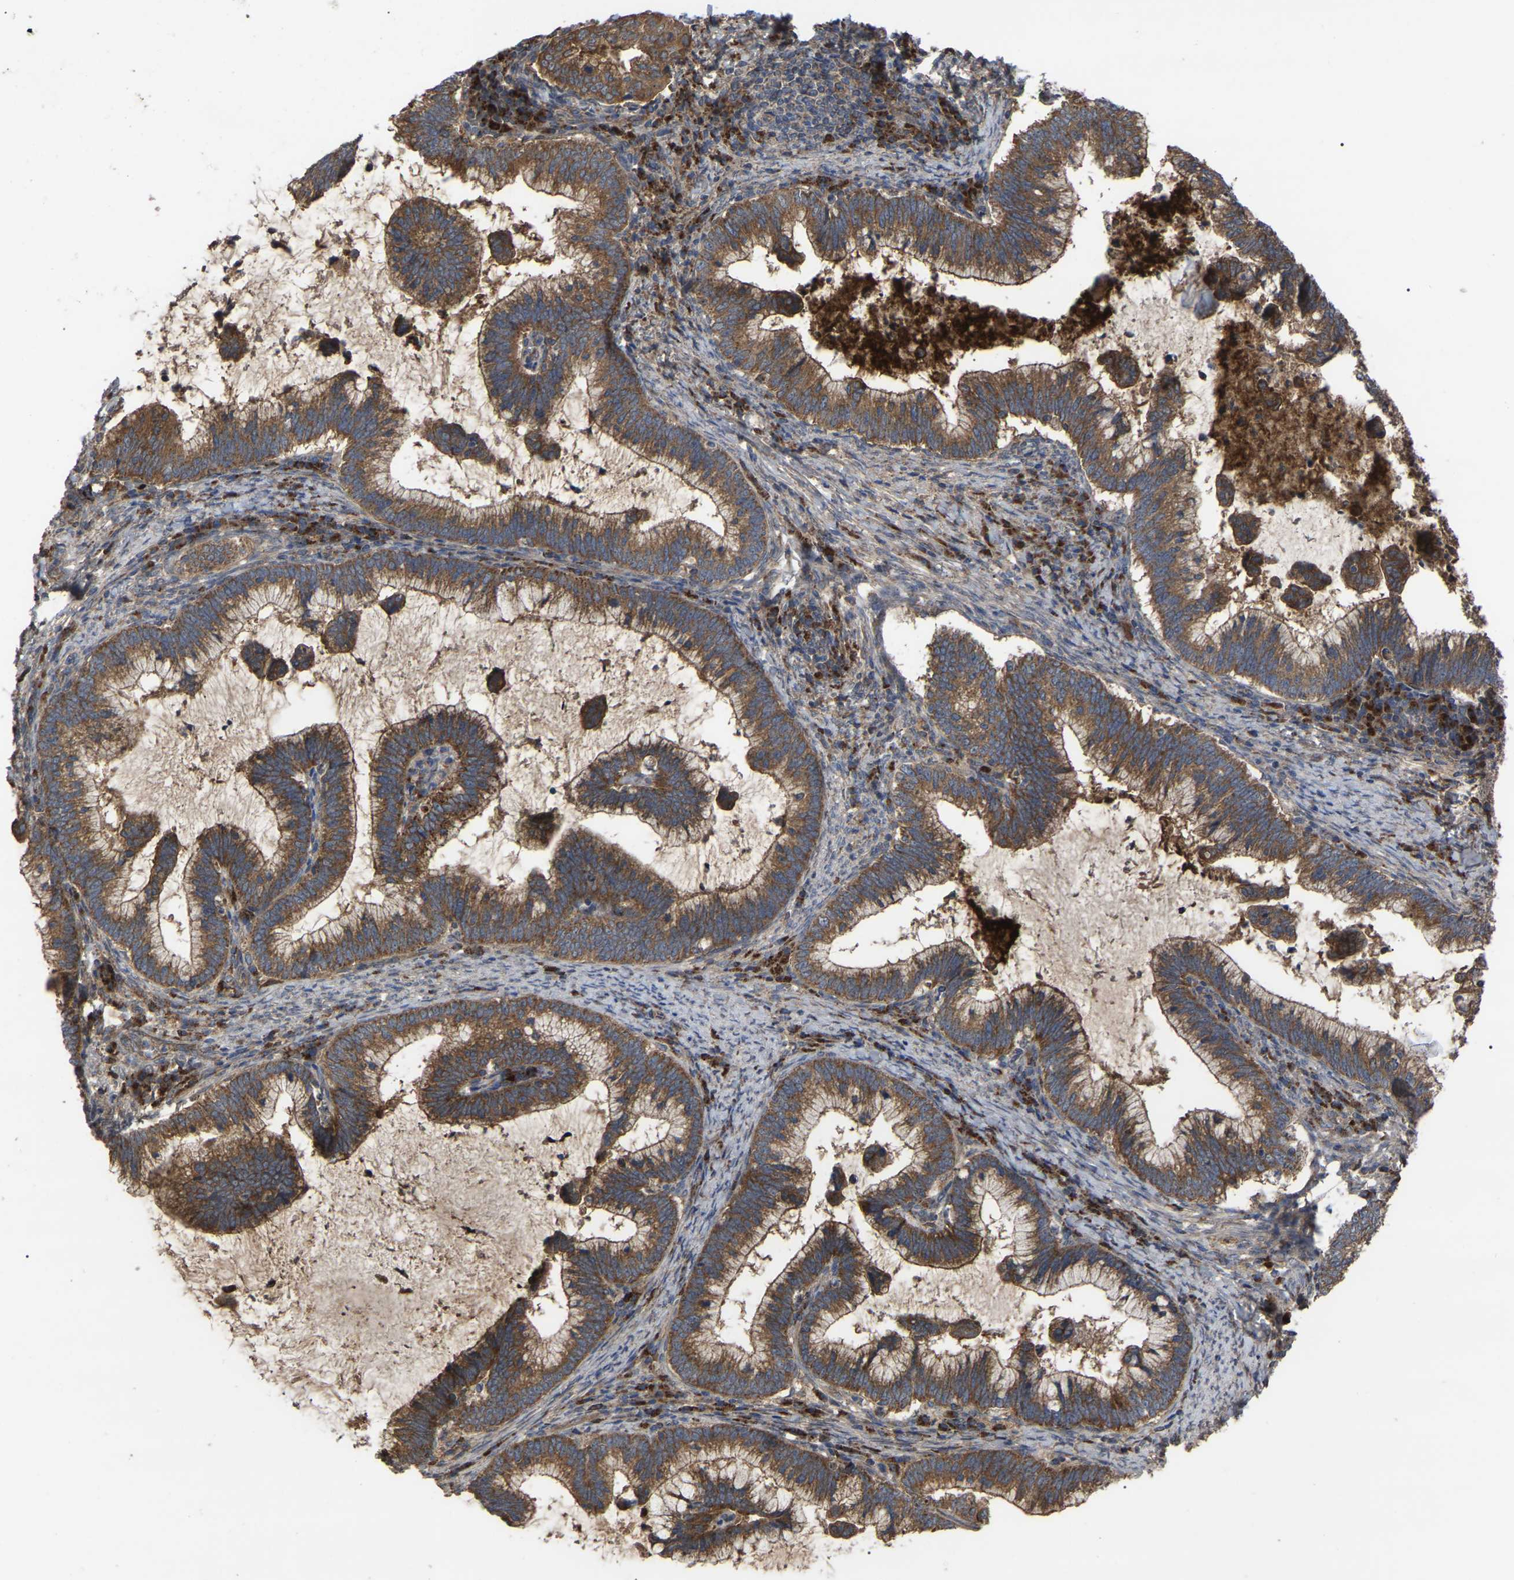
{"staining": {"intensity": "moderate", "quantity": ">75%", "location": "cytoplasmic/membranous"}, "tissue": "cervical cancer", "cell_type": "Tumor cells", "image_type": "cancer", "snomed": [{"axis": "morphology", "description": "Adenocarcinoma, NOS"}, {"axis": "topography", "description": "Cervix"}], "caption": "Moderate cytoplasmic/membranous expression is appreciated in about >75% of tumor cells in cervical adenocarcinoma.", "gene": "GCC1", "patient": {"sex": "female", "age": 36}}